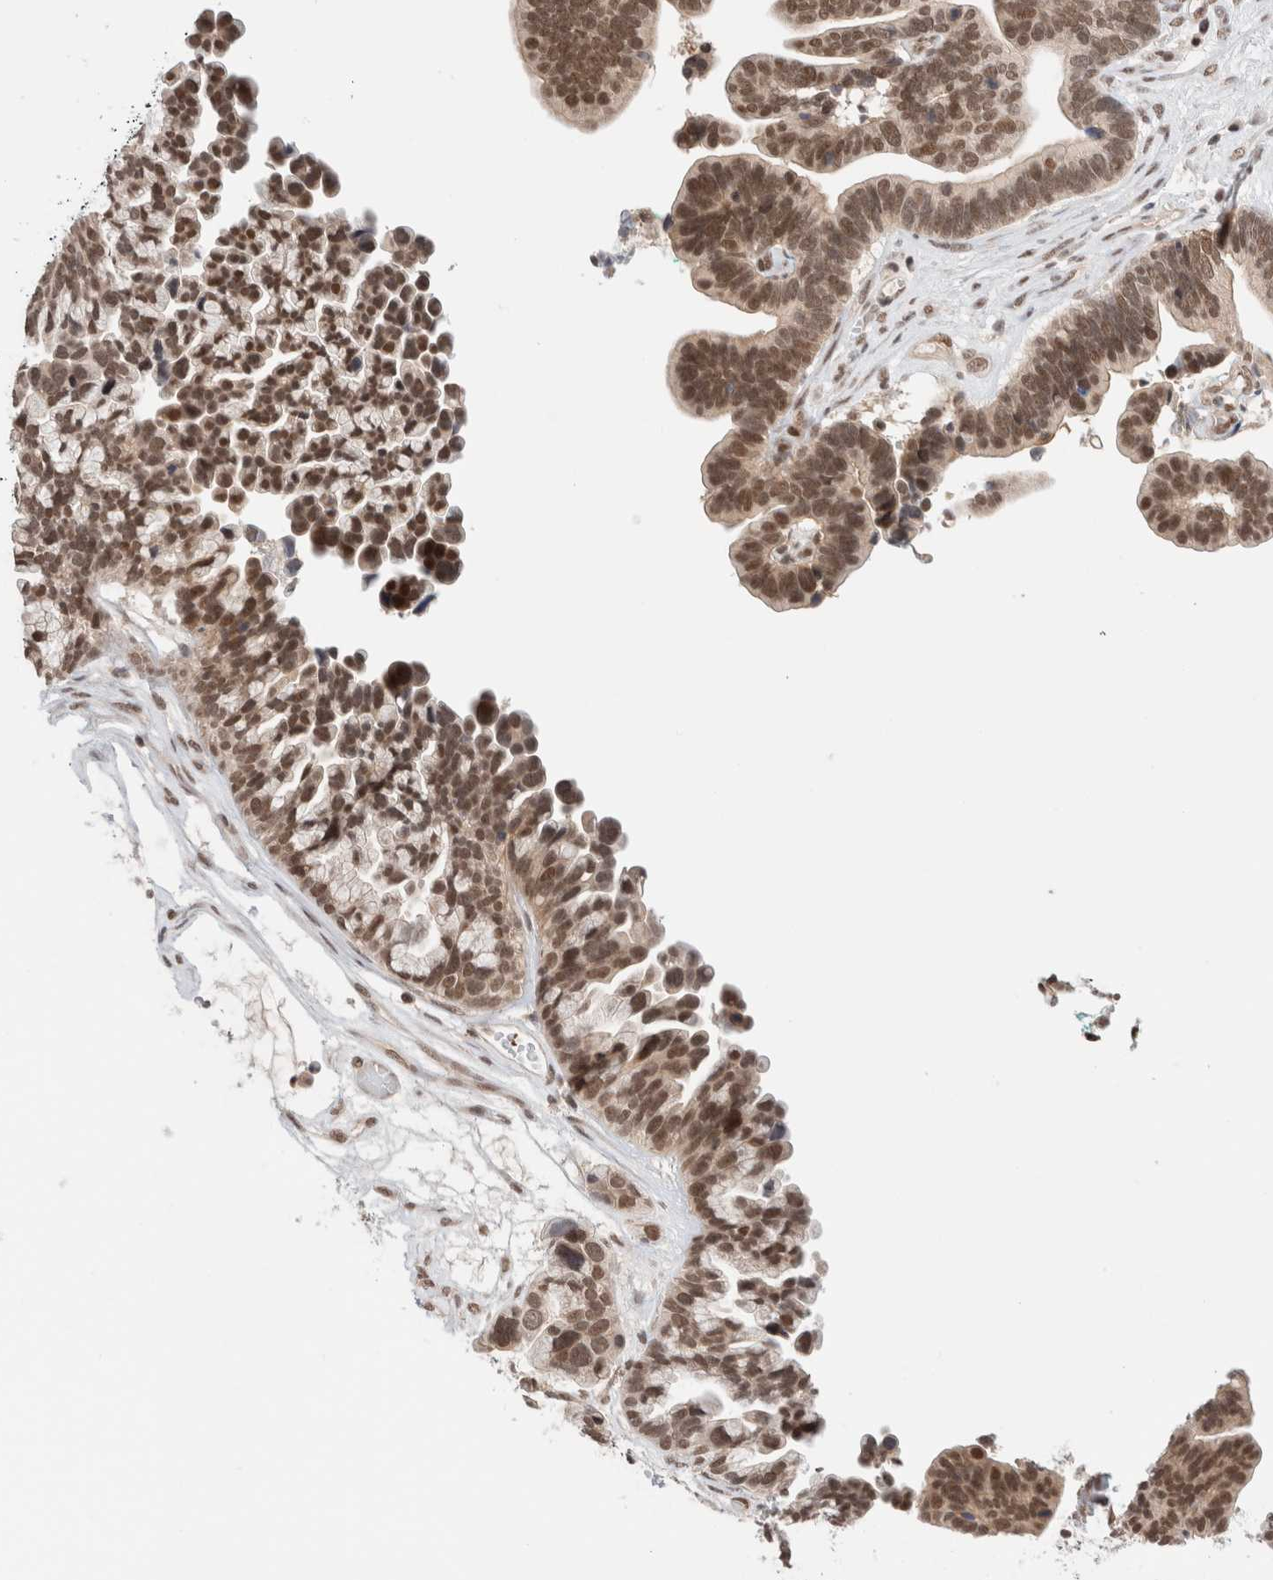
{"staining": {"intensity": "moderate", "quantity": ">75%", "location": "nuclear"}, "tissue": "ovarian cancer", "cell_type": "Tumor cells", "image_type": "cancer", "snomed": [{"axis": "morphology", "description": "Cystadenocarcinoma, serous, NOS"}, {"axis": "topography", "description": "Ovary"}], "caption": "IHC histopathology image of ovarian cancer (serous cystadenocarcinoma) stained for a protein (brown), which displays medium levels of moderate nuclear positivity in approximately >75% of tumor cells.", "gene": "GATAD2A", "patient": {"sex": "female", "age": 56}}